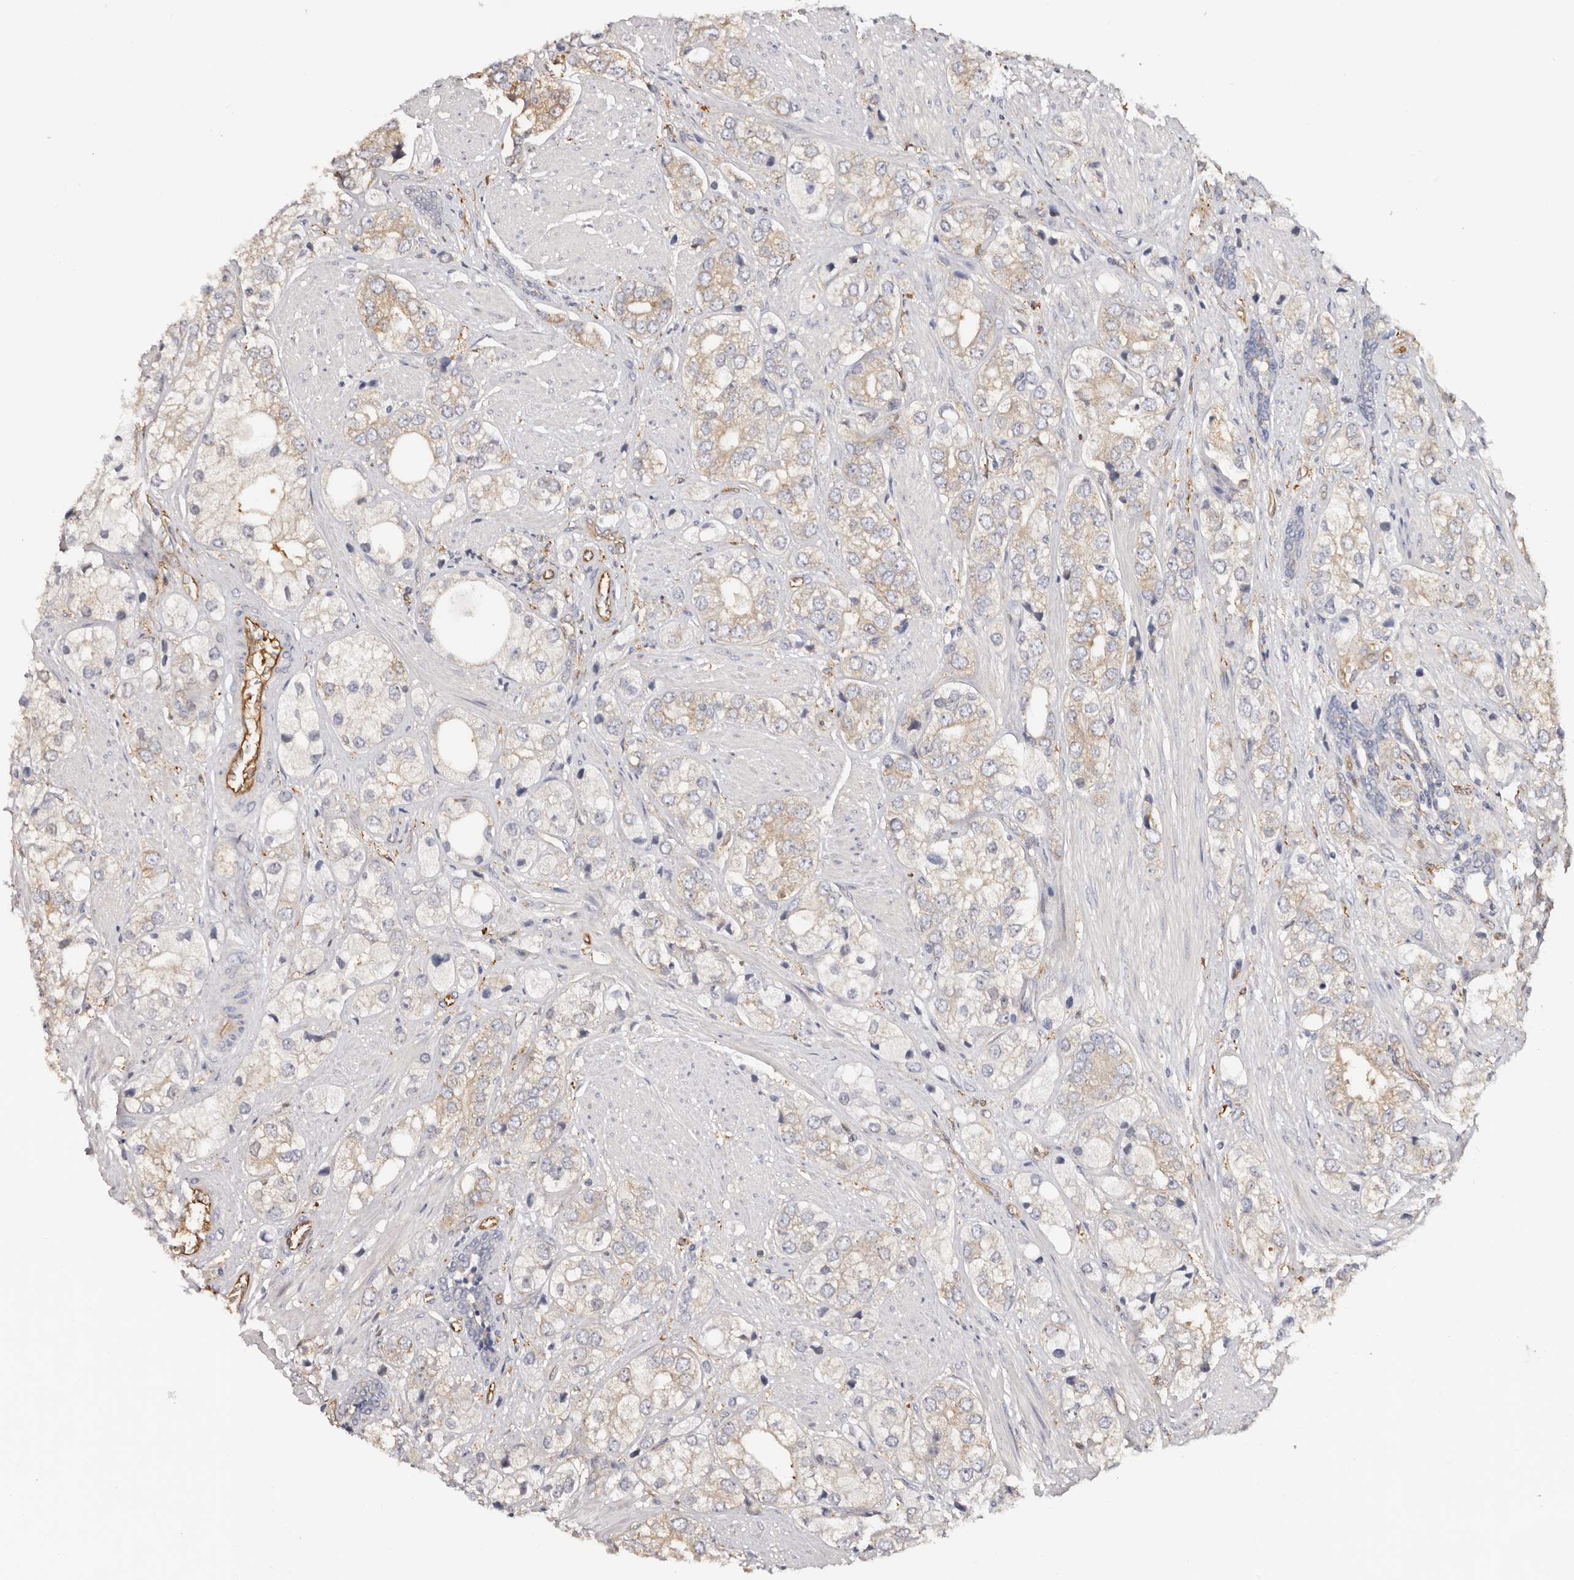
{"staining": {"intensity": "weak", "quantity": ">75%", "location": "cytoplasmic/membranous"}, "tissue": "prostate cancer", "cell_type": "Tumor cells", "image_type": "cancer", "snomed": [{"axis": "morphology", "description": "Adenocarcinoma, High grade"}, {"axis": "topography", "description": "Prostate"}], "caption": "Adenocarcinoma (high-grade) (prostate) stained for a protein (brown) reveals weak cytoplasmic/membranous positive positivity in approximately >75% of tumor cells.", "gene": "LAP3", "patient": {"sex": "male", "age": 50}}